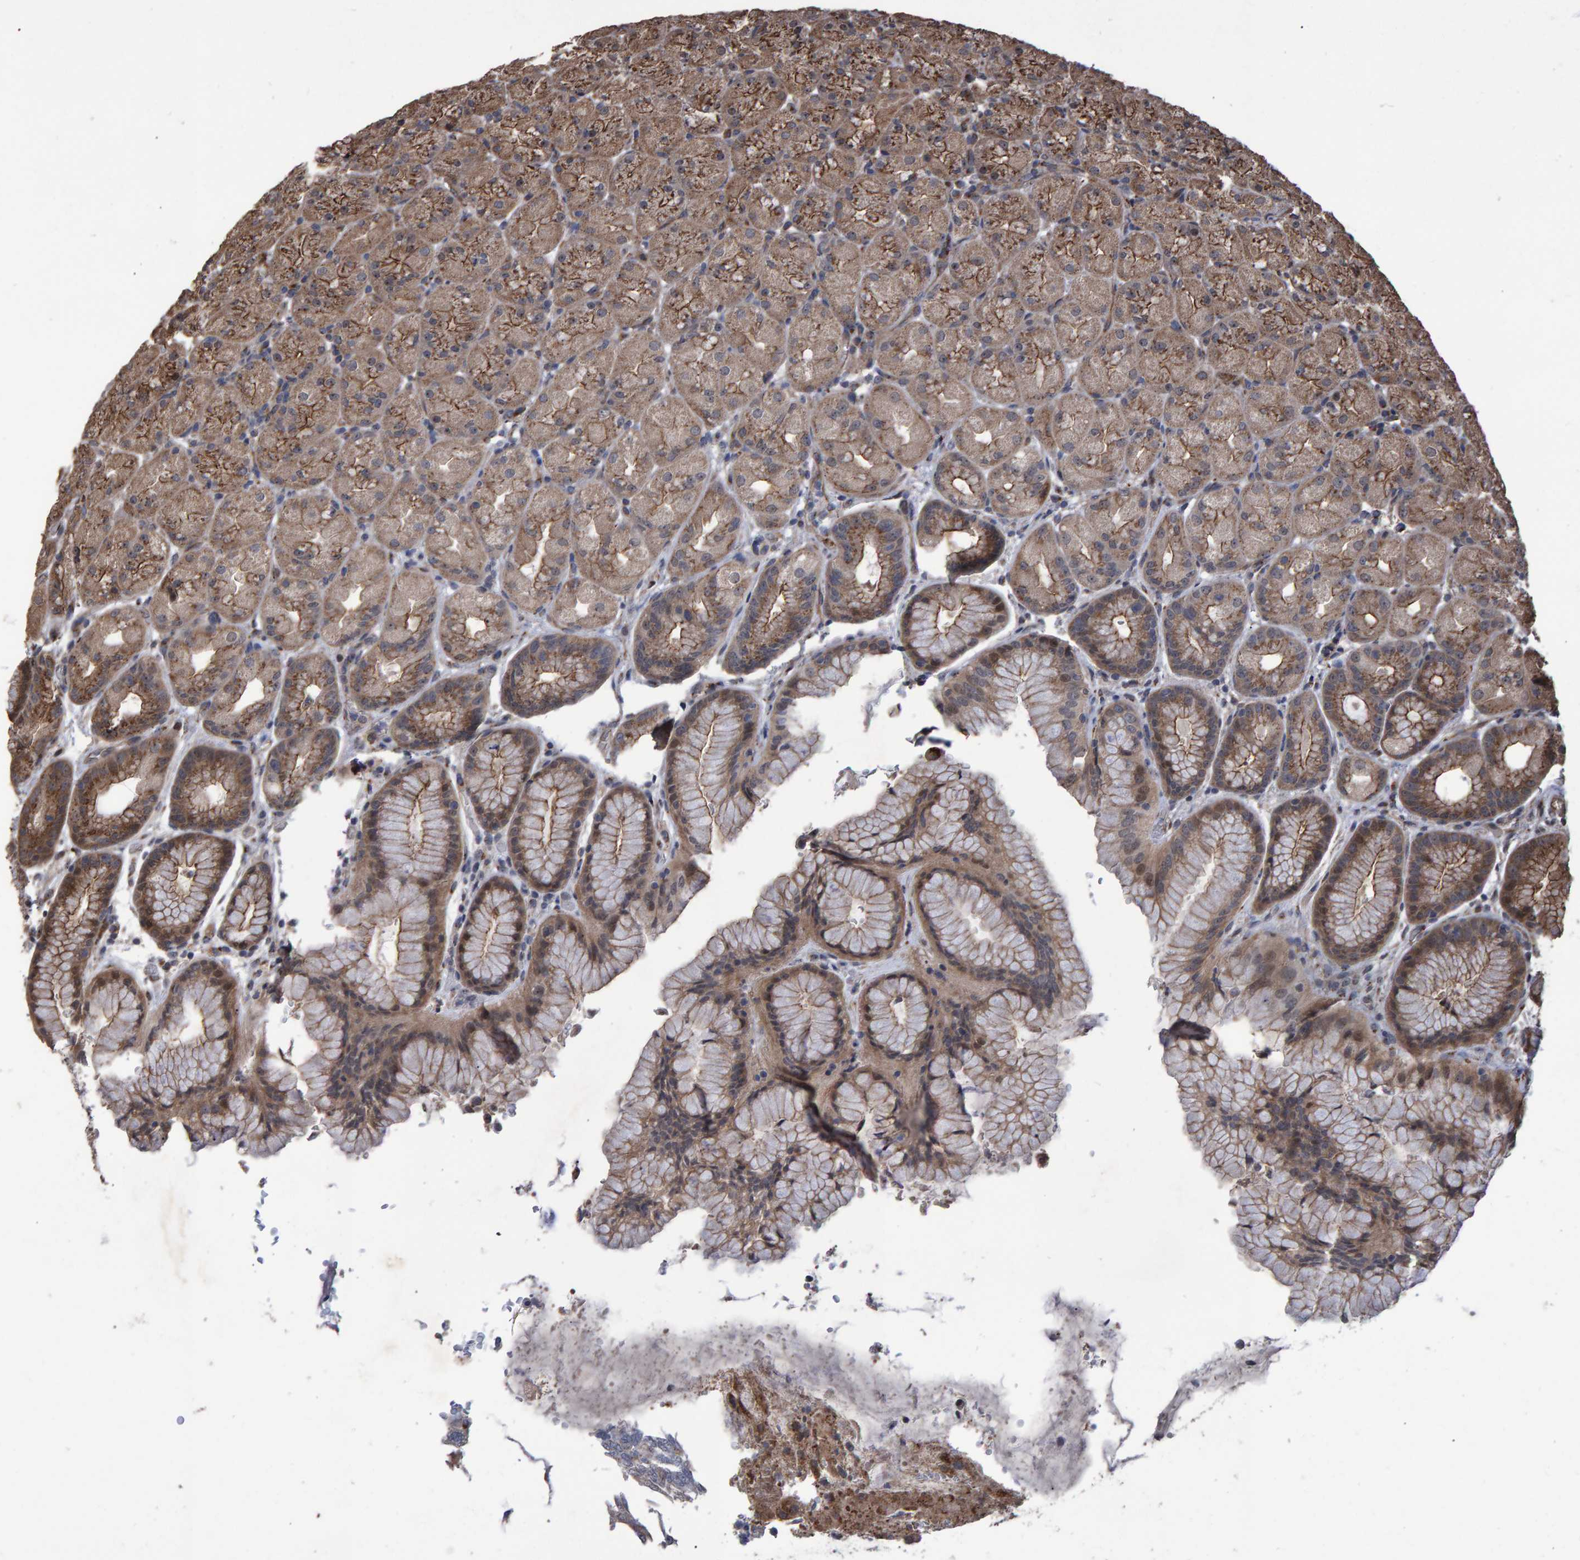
{"staining": {"intensity": "moderate", "quantity": ">75%", "location": "cytoplasmic/membranous,nuclear"}, "tissue": "stomach", "cell_type": "Glandular cells", "image_type": "normal", "snomed": [{"axis": "morphology", "description": "Normal tissue, NOS"}, {"axis": "topography", "description": "Stomach, upper"}, {"axis": "topography", "description": "Stomach"}], "caption": "Human stomach stained for a protein (brown) displays moderate cytoplasmic/membranous,nuclear positive positivity in about >75% of glandular cells.", "gene": "TRIM68", "patient": {"sex": "male", "age": 48}}